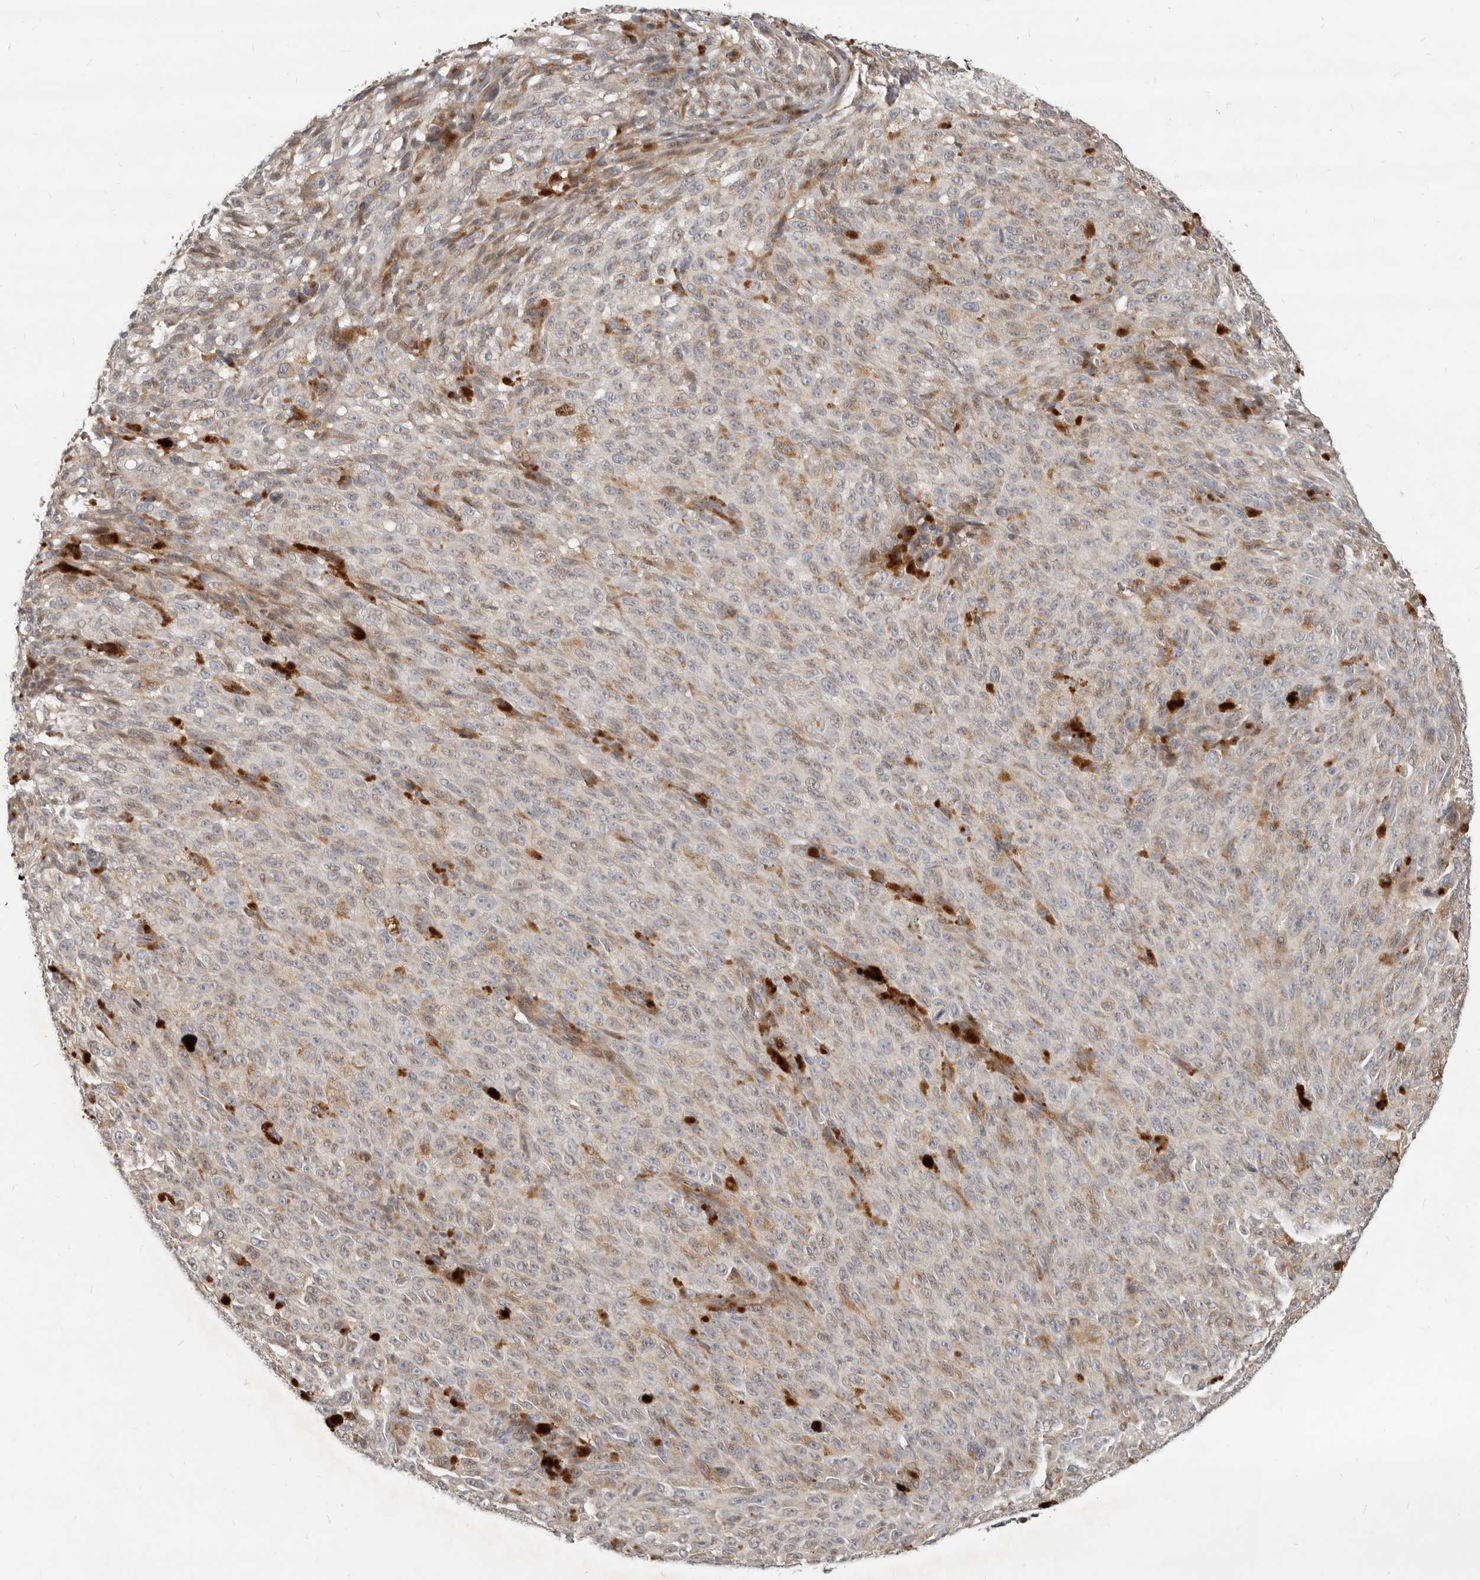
{"staining": {"intensity": "negative", "quantity": "none", "location": "none"}, "tissue": "melanoma", "cell_type": "Tumor cells", "image_type": "cancer", "snomed": [{"axis": "morphology", "description": "Malignant melanoma, NOS"}, {"axis": "topography", "description": "Skin"}], "caption": "High power microscopy photomicrograph of an immunohistochemistry histopathology image of malignant melanoma, revealing no significant expression in tumor cells.", "gene": "NPY4R", "patient": {"sex": "female", "age": 82}}